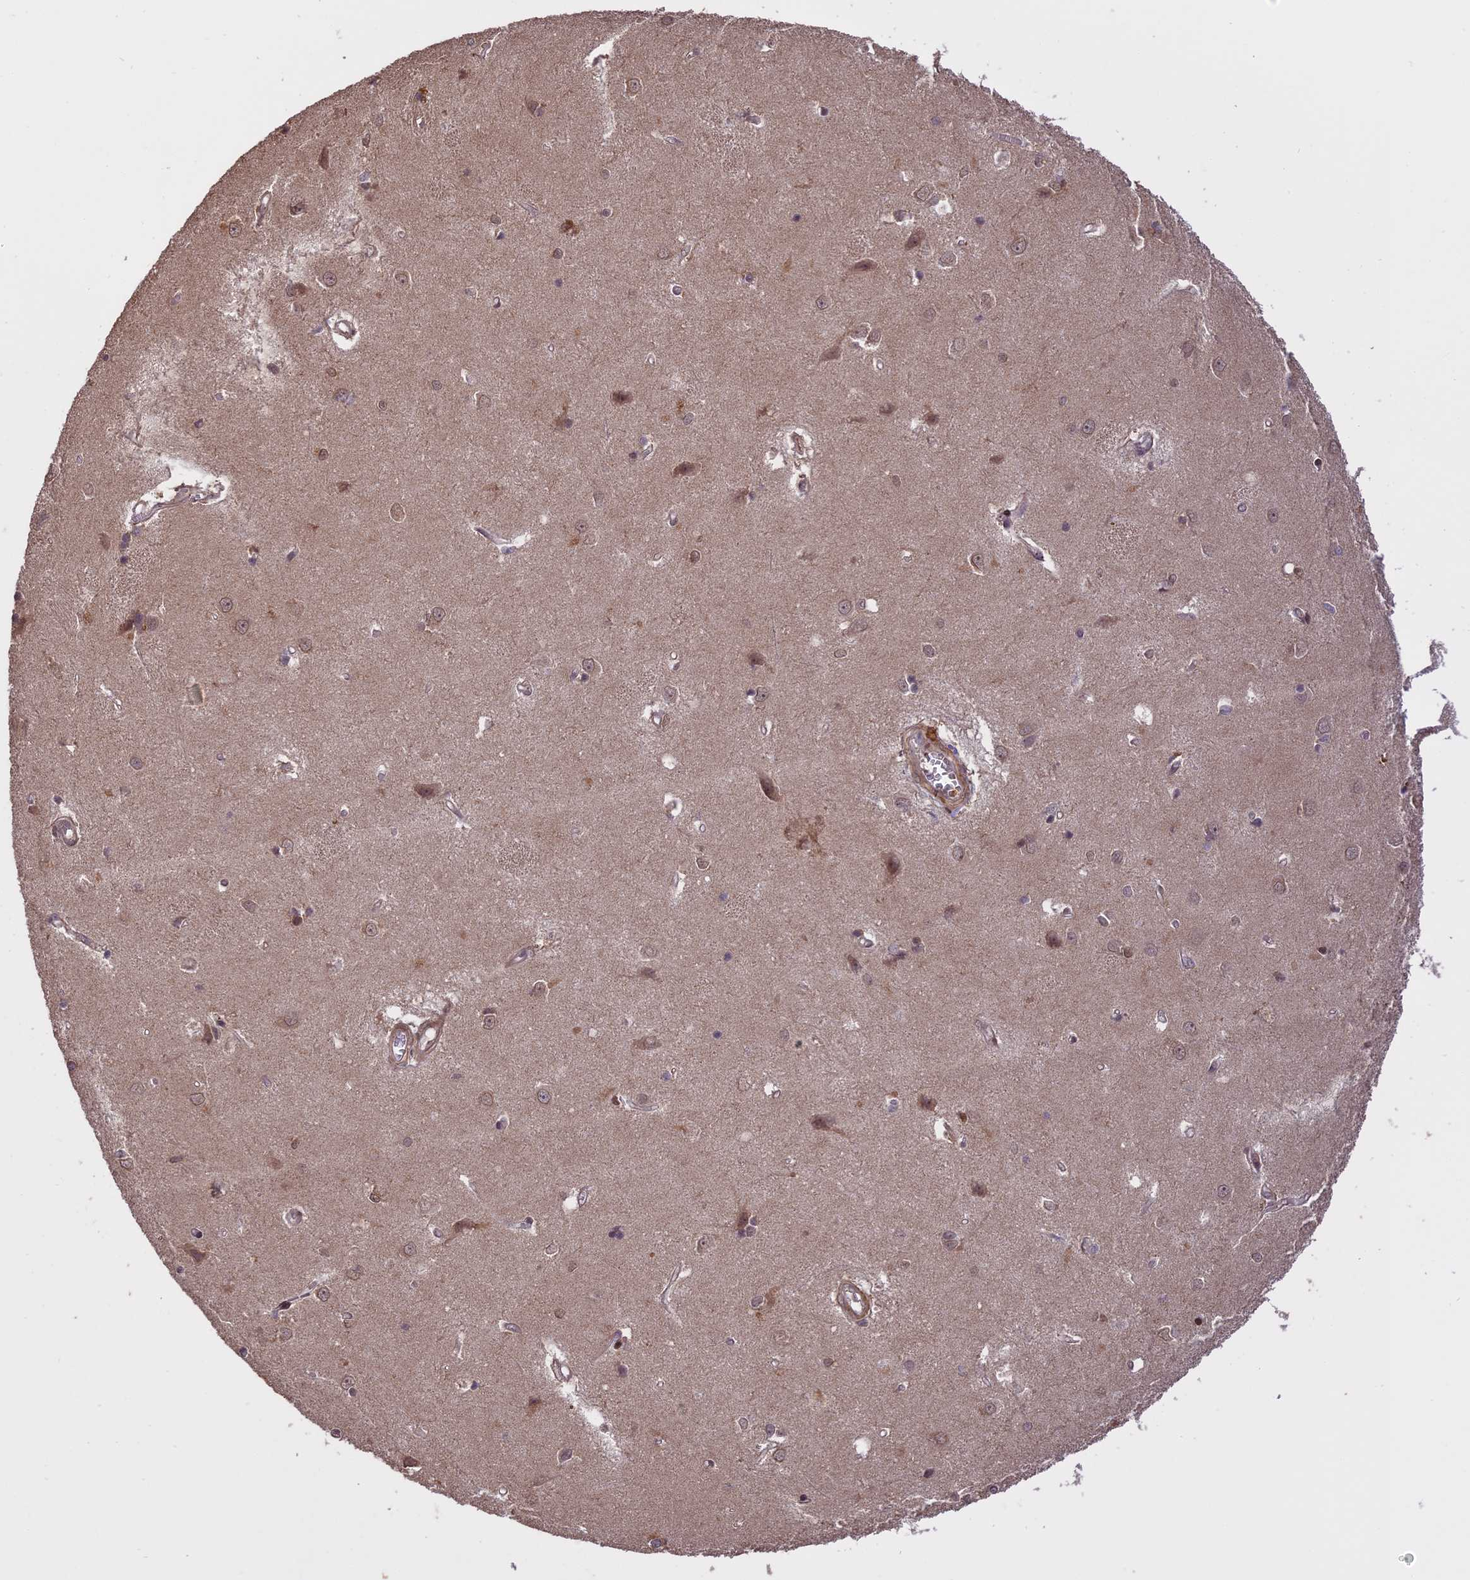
{"staining": {"intensity": "moderate", "quantity": "<25%", "location": "nuclear"}, "tissue": "caudate", "cell_type": "Glial cells", "image_type": "normal", "snomed": [{"axis": "morphology", "description": "Normal tissue, NOS"}, {"axis": "topography", "description": "Lateral ventricle wall"}], "caption": "Protein expression by immunohistochemistry reveals moderate nuclear positivity in about <25% of glial cells in benign caudate. (DAB IHC with brightfield microscopy, high magnification).", "gene": "PRELID2", "patient": {"sex": "male", "age": 37}}